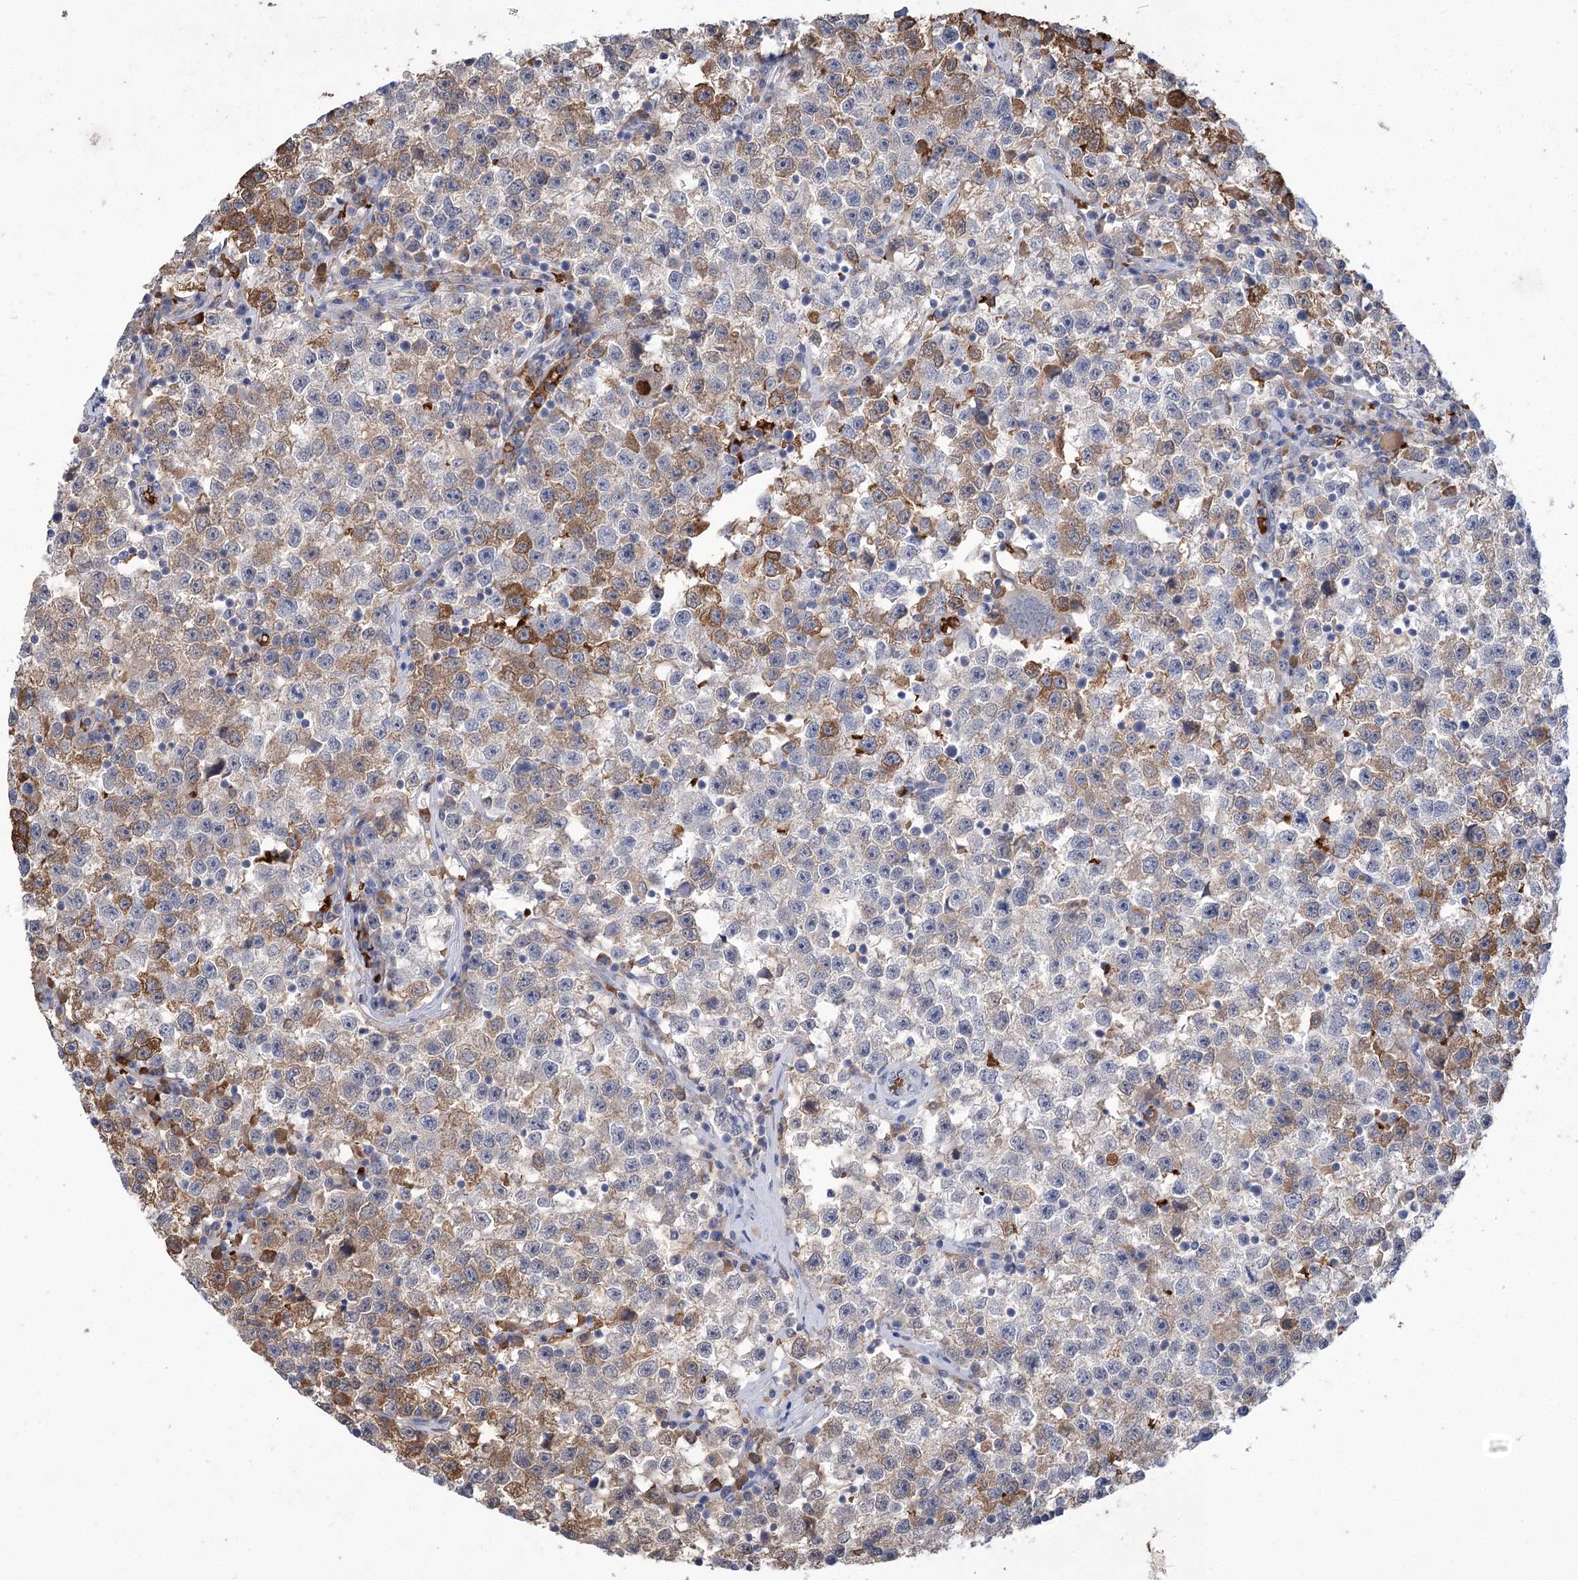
{"staining": {"intensity": "moderate", "quantity": "<25%", "location": "cytoplasmic/membranous"}, "tissue": "testis cancer", "cell_type": "Tumor cells", "image_type": "cancer", "snomed": [{"axis": "morphology", "description": "Seminoma, NOS"}, {"axis": "topography", "description": "Testis"}], "caption": "Human seminoma (testis) stained with a brown dye displays moderate cytoplasmic/membranous positive expression in about <25% of tumor cells.", "gene": "HBA1", "patient": {"sex": "male", "age": 22}}